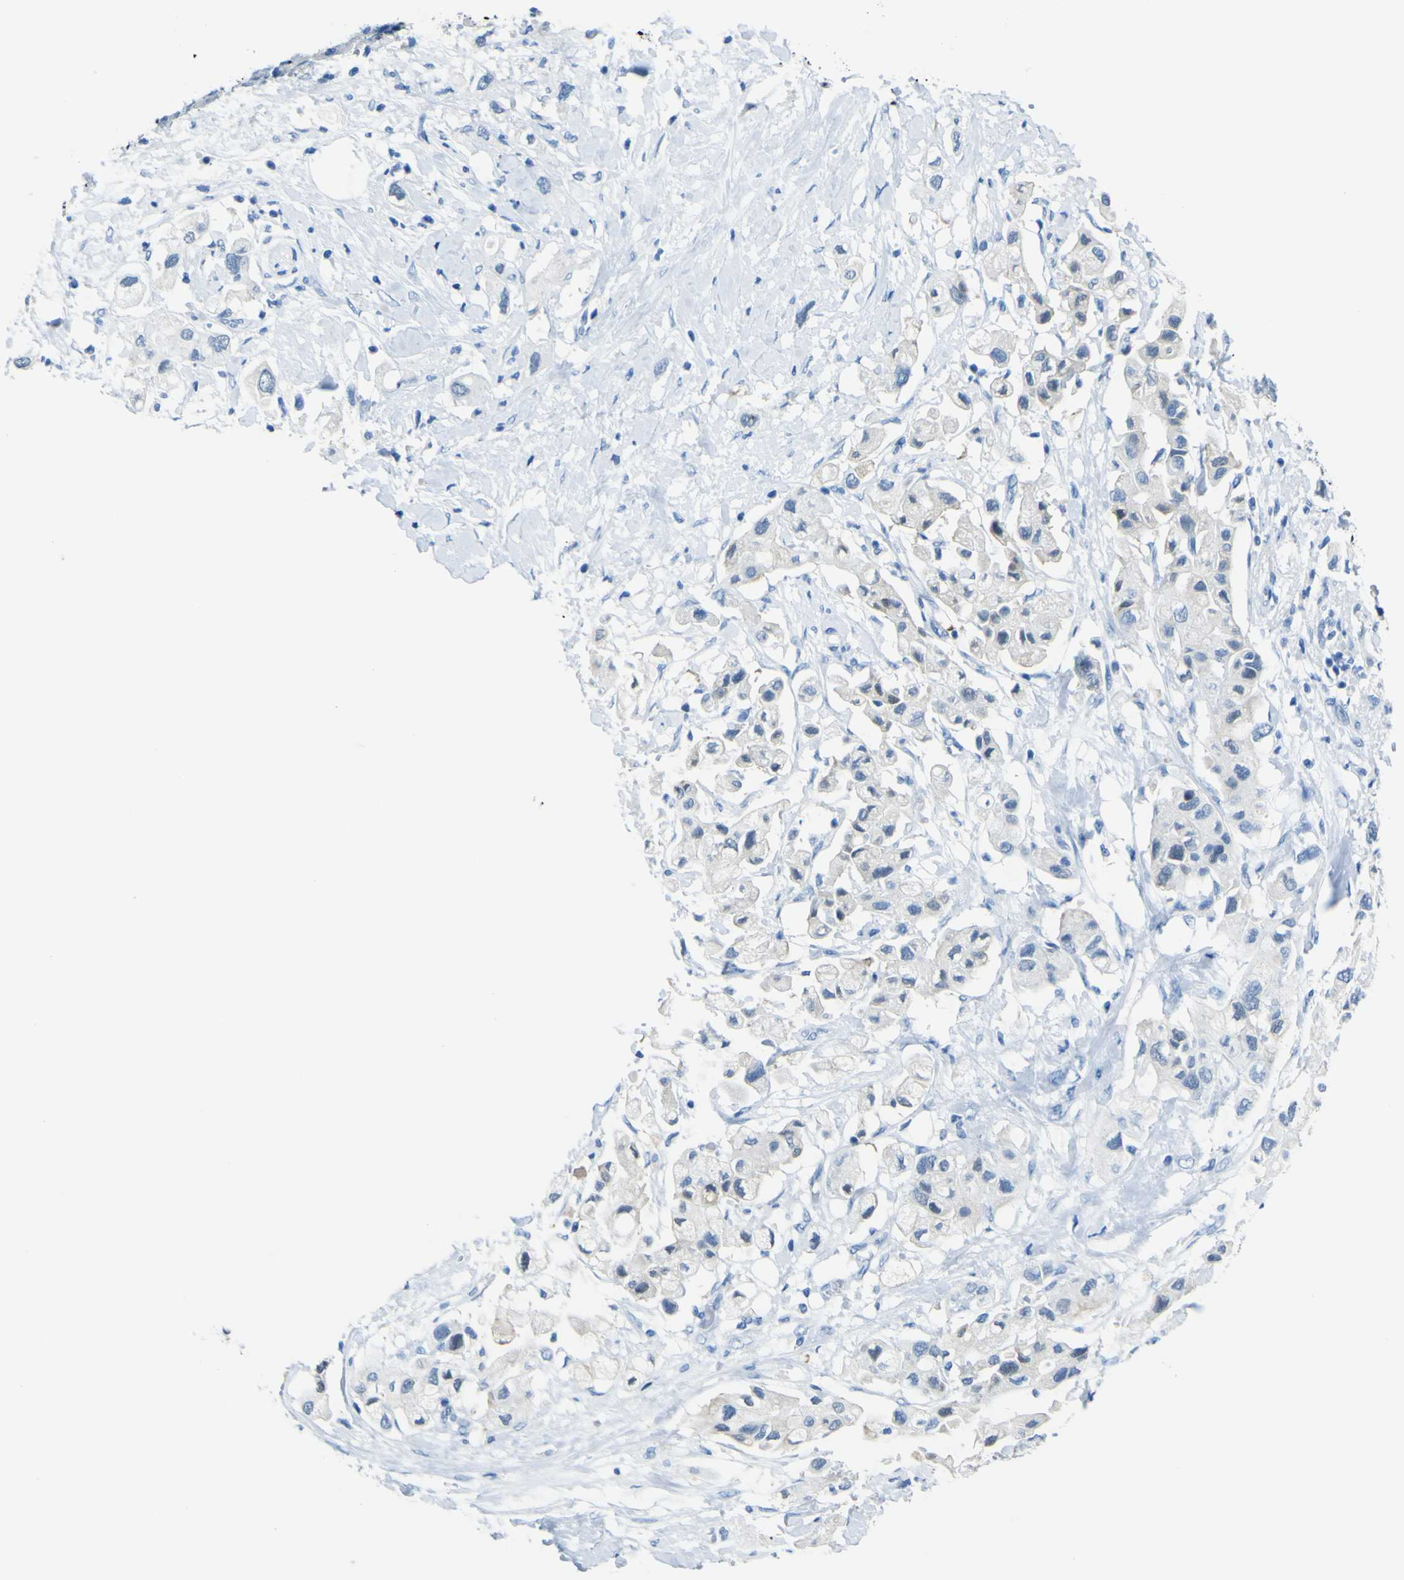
{"staining": {"intensity": "negative", "quantity": "none", "location": "none"}, "tissue": "pancreatic cancer", "cell_type": "Tumor cells", "image_type": "cancer", "snomed": [{"axis": "morphology", "description": "Adenocarcinoma, NOS"}, {"axis": "topography", "description": "Pancreas"}], "caption": "This is a image of immunohistochemistry staining of adenocarcinoma (pancreatic), which shows no positivity in tumor cells.", "gene": "PHKG1", "patient": {"sex": "female", "age": 56}}